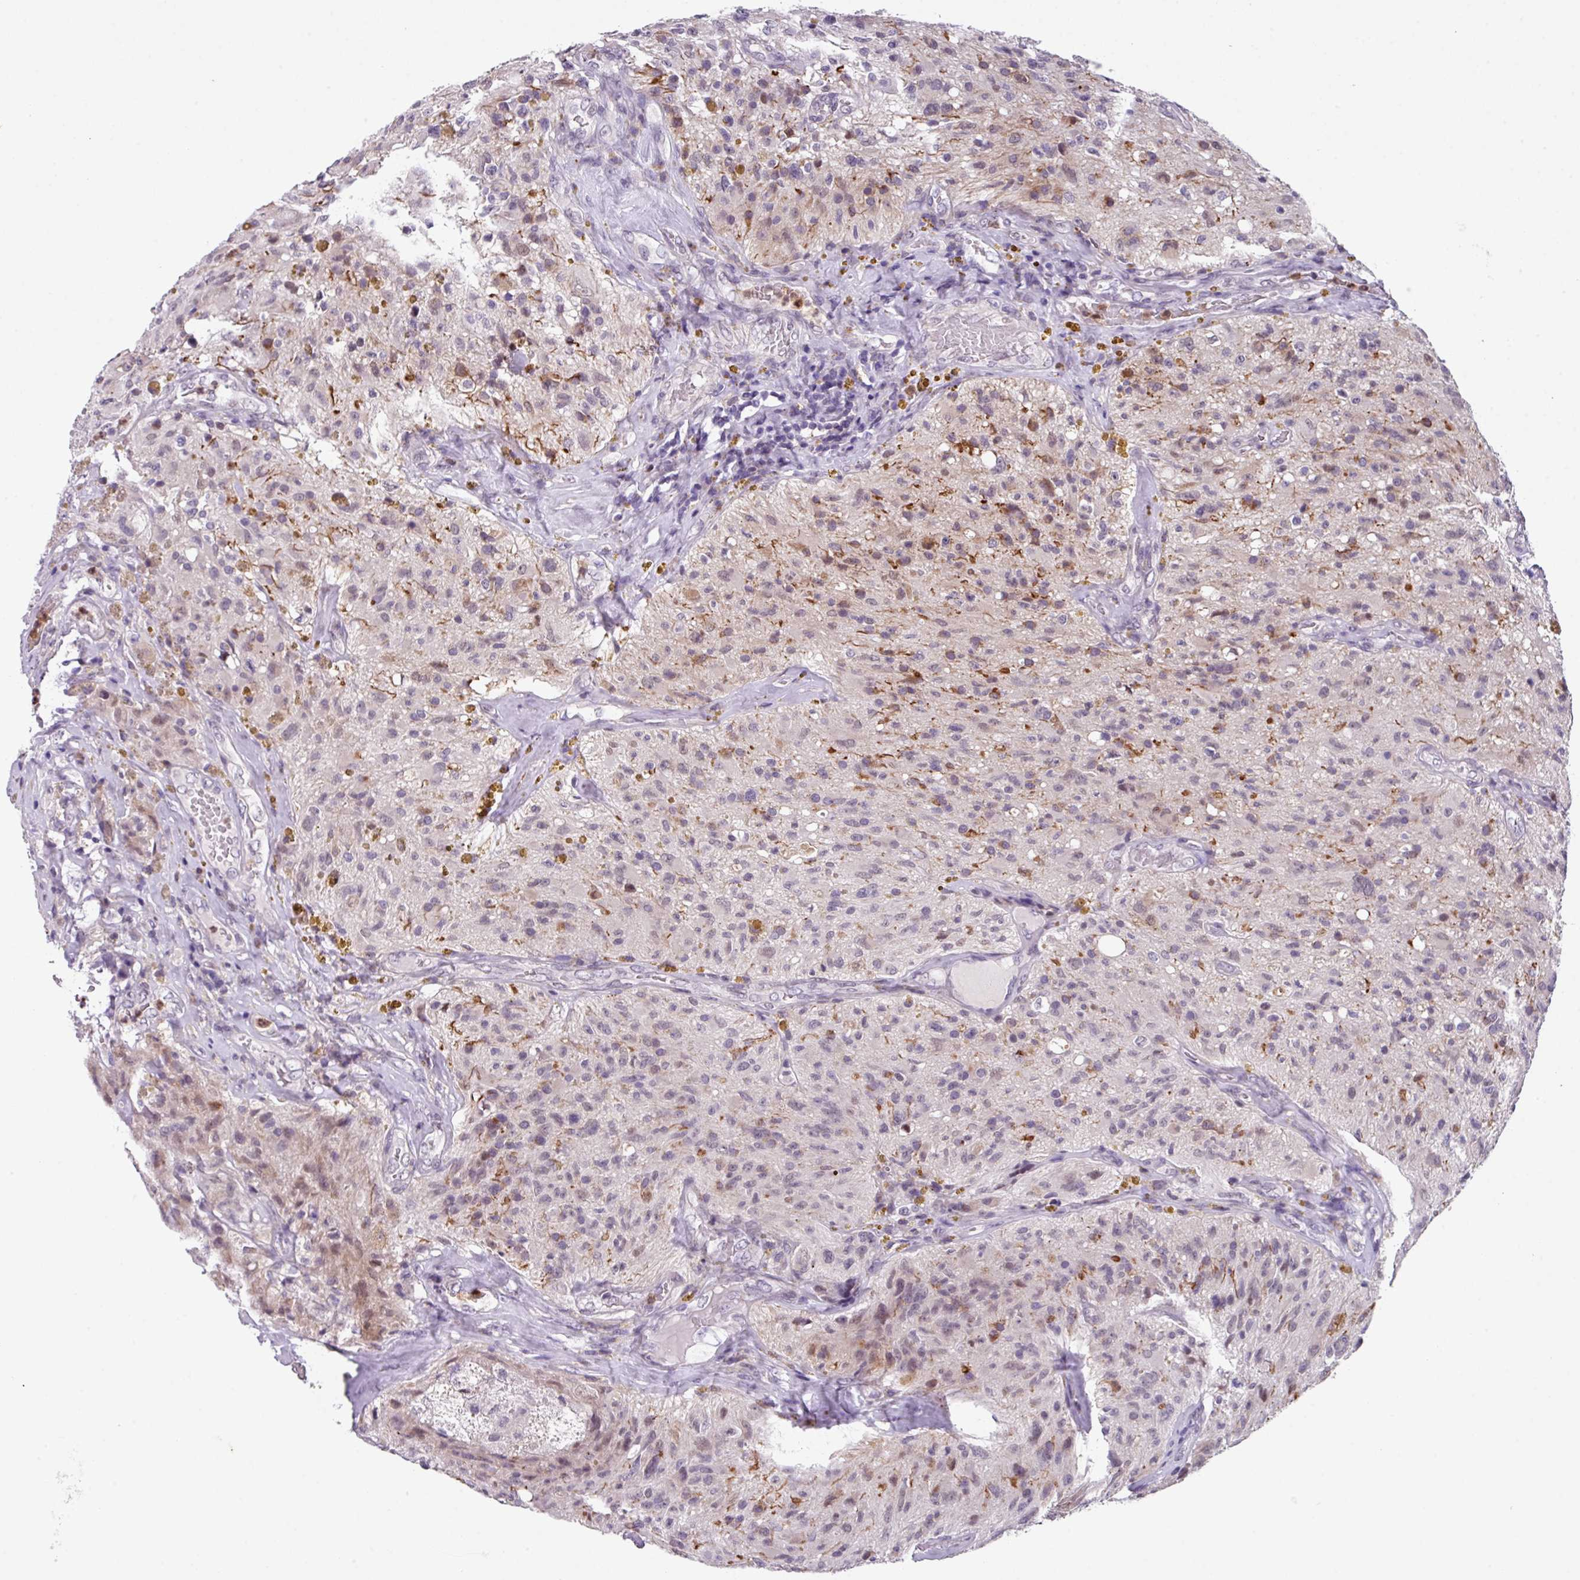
{"staining": {"intensity": "negative", "quantity": "none", "location": "none"}, "tissue": "glioma", "cell_type": "Tumor cells", "image_type": "cancer", "snomed": [{"axis": "morphology", "description": "Glioma, malignant, High grade"}, {"axis": "topography", "description": "Brain"}], "caption": "IHC histopathology image of neoplastic tissue: high-grade glioma (malignant) stained with DAB (3,3'-diaminobenzidine) reveals no significant protein expression in tumor cells.", "gene": "ZFP3", "patient": {"sex": "male", "age": 69}}